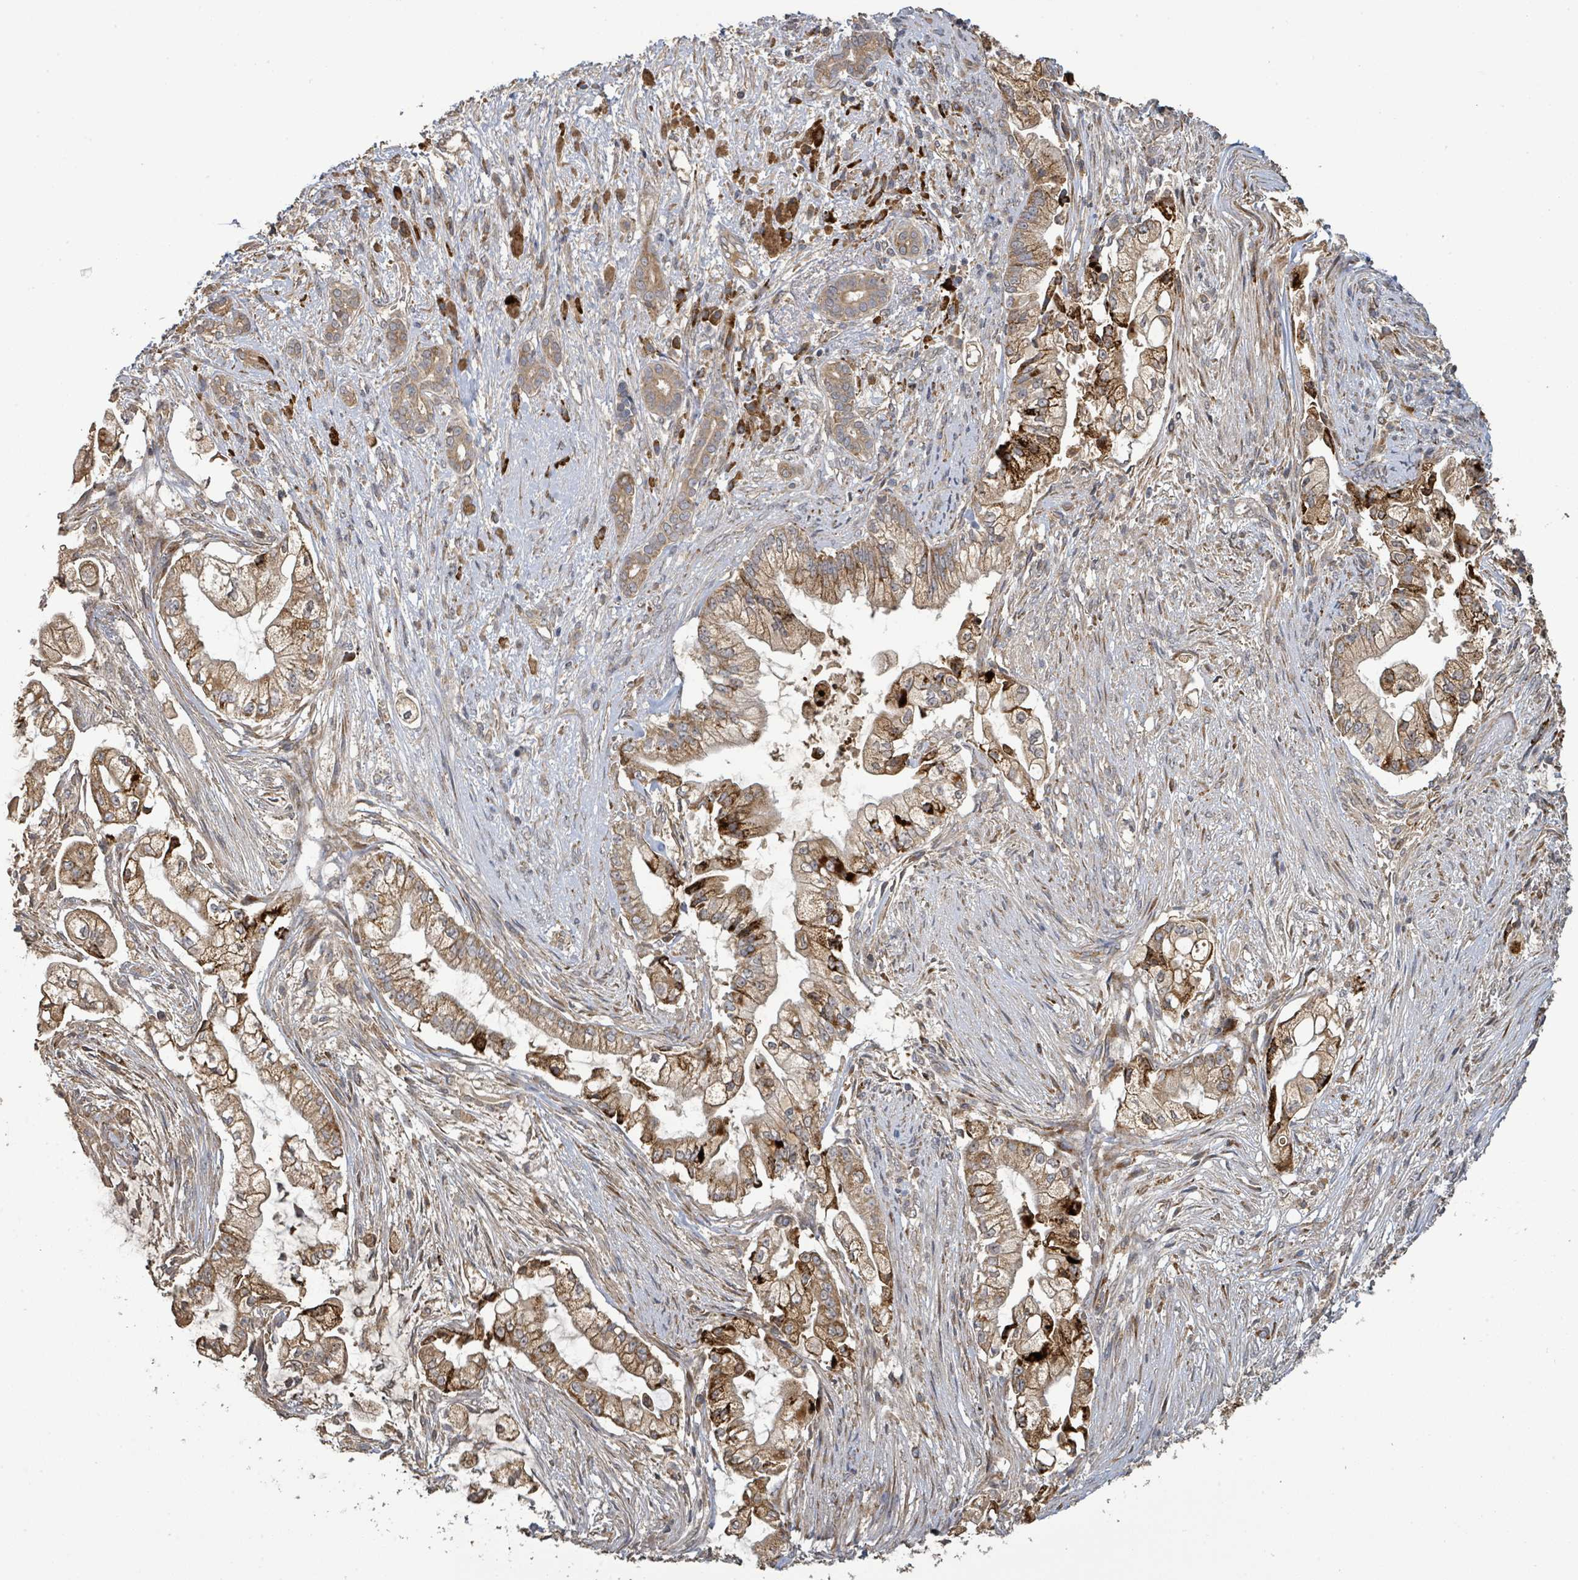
{"staining": {"intensity": "strong", "quantity": ">75%", "location": "cytoplasmic/membranous"}, "tissue": "pancreatic cancer", "cell_type": "Tumor cells", "image_type": "cancer", "snomed": [{"axis": "morphology", "description": "Adenocarcinoma, NOS"}, {"axis": "topography", "description": "Pancreas"}], "caption": "The histopathology image reveals a brown stain indicating the presence of a protein in the cytoplasmic/membranous of tumor cells in pancreatic cancer.", "gene": "STARD4", "patient": {"sex": "female", "age": 69}}